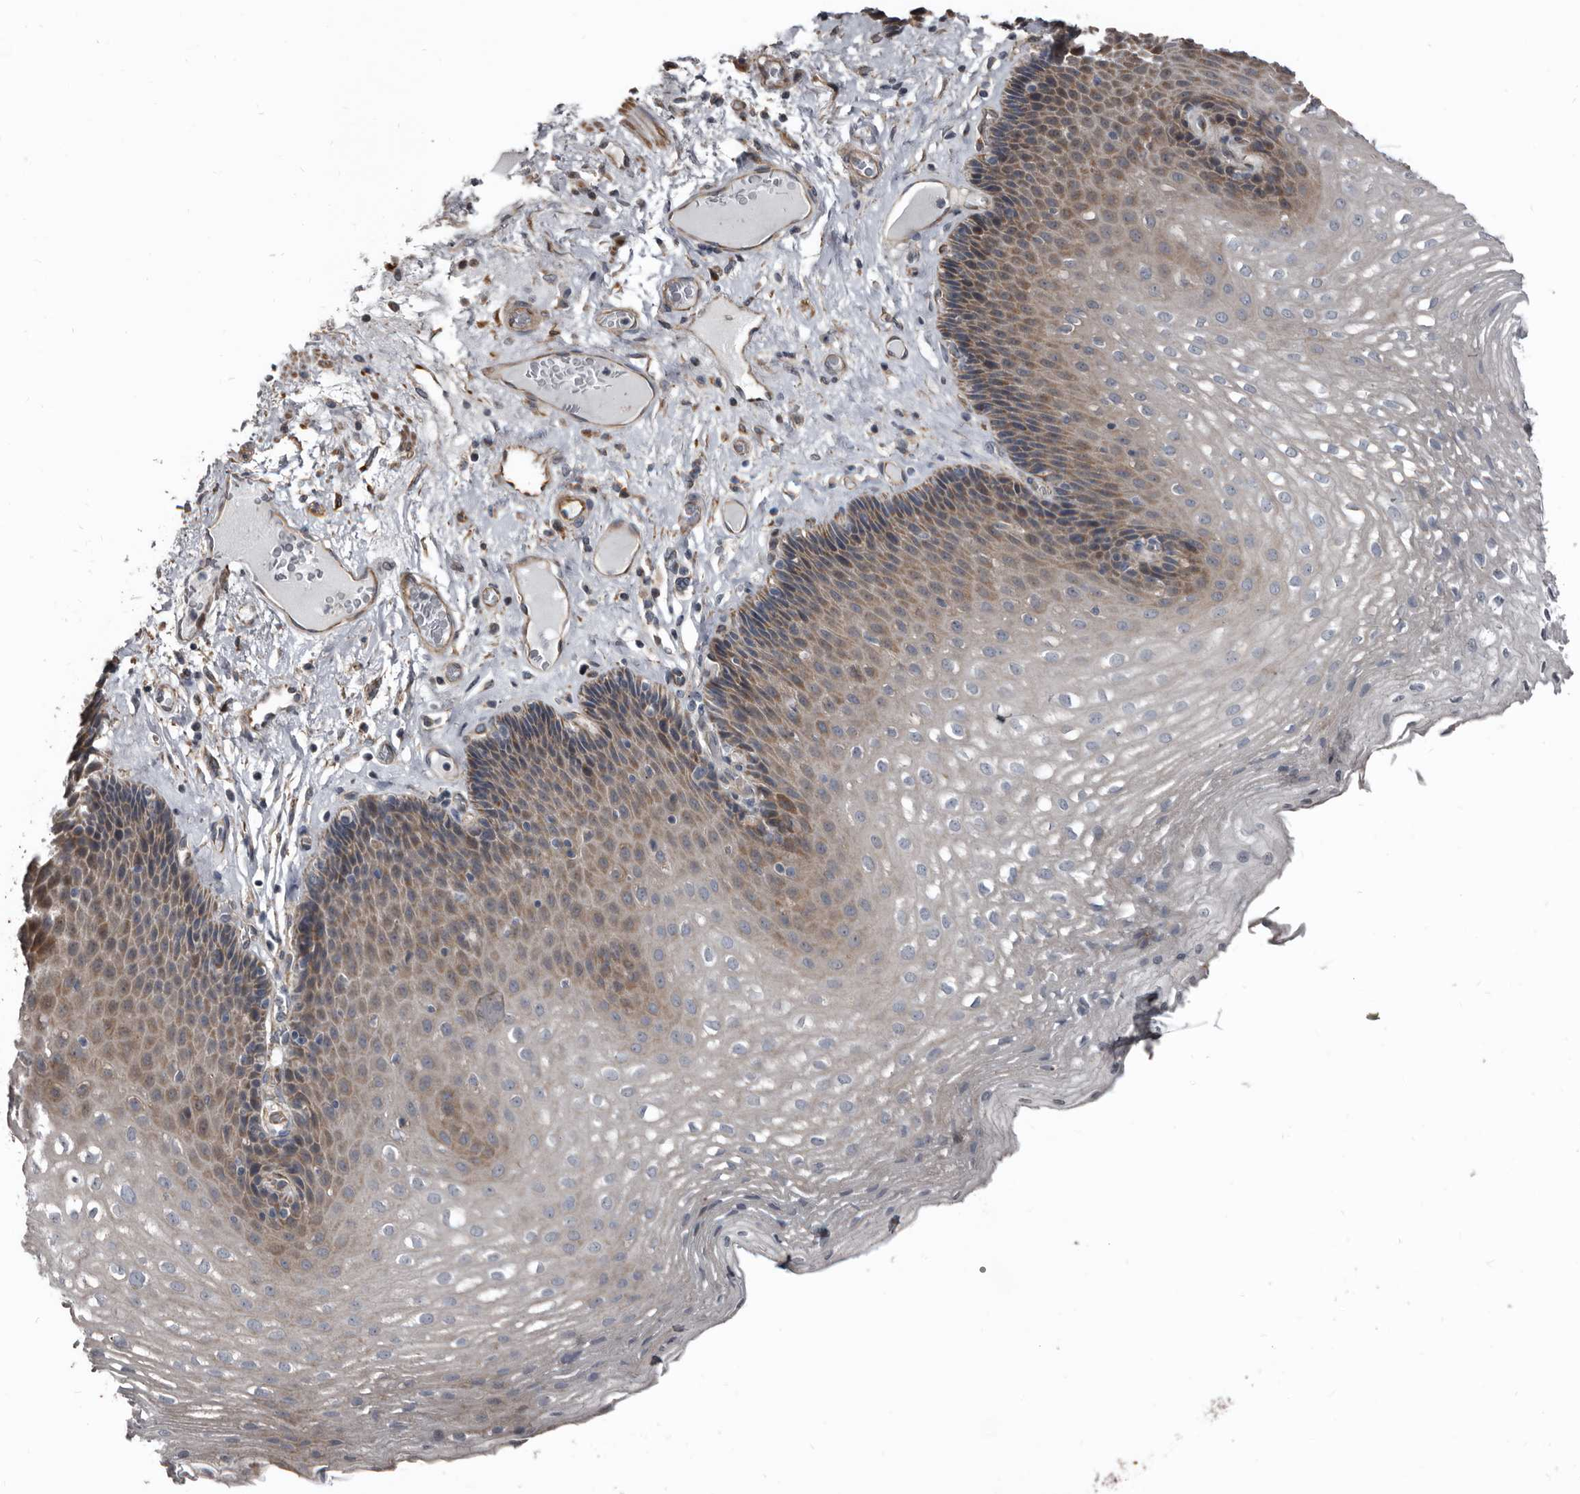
{"staining": {"intensity": "weak", "quantity": "25%-75%", "location": "cytoplasmic/membranous"}, "tissue": "esophagus", "cell_type": "Squamous epithelial cells", "image_type": "normal", "snomed": [{"axis": "morphology", "description": "Normal tissue, NOS"}, {"axis": "topography", "description": "Esophagus"}], "caption": "Protein expression analysis of unremarkable human esophagus reveals weak cytoplasmic/membranous expression in about 25%-75% of squamous epithelial cells. (DAB = brown stain, brightfield microscopy at high magnification).", "gene": "DHPS", "patient": {"sex": "female", "age": 66}}